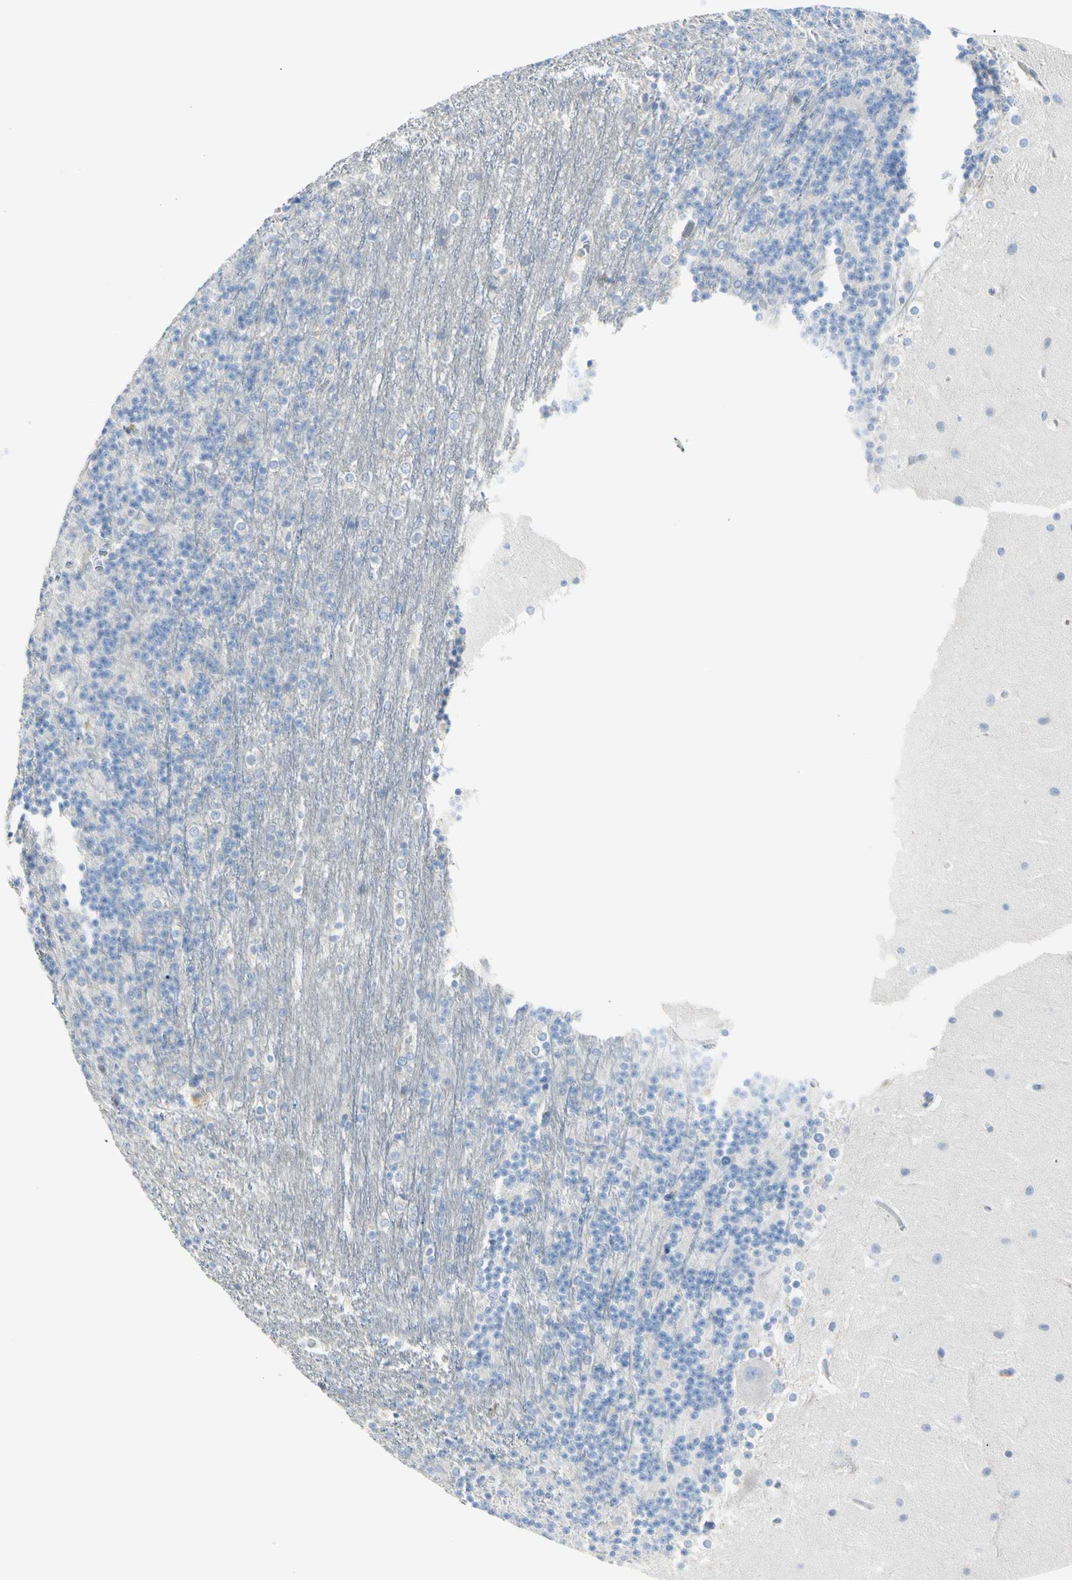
{"staining": {"intensity": "negative", "quantity": "none", "location": "none"}, "tissue": "cerebellum", "cell_type": "Cells in granular layer", "image_type": "normal", "snomed": [{"axis": "morphology", "description": "Normal tissue, NOS"}, {"axis": "topography", "description": "Cerebellum"}], "caption": "Immunohistochemistry image of unremarkable cerebellum: cerebellum stained with DAB displays no significant protein expression in cells in granular layer.", "gene": "NFKB2", "patient": {"sex": "female", "age": 19}}